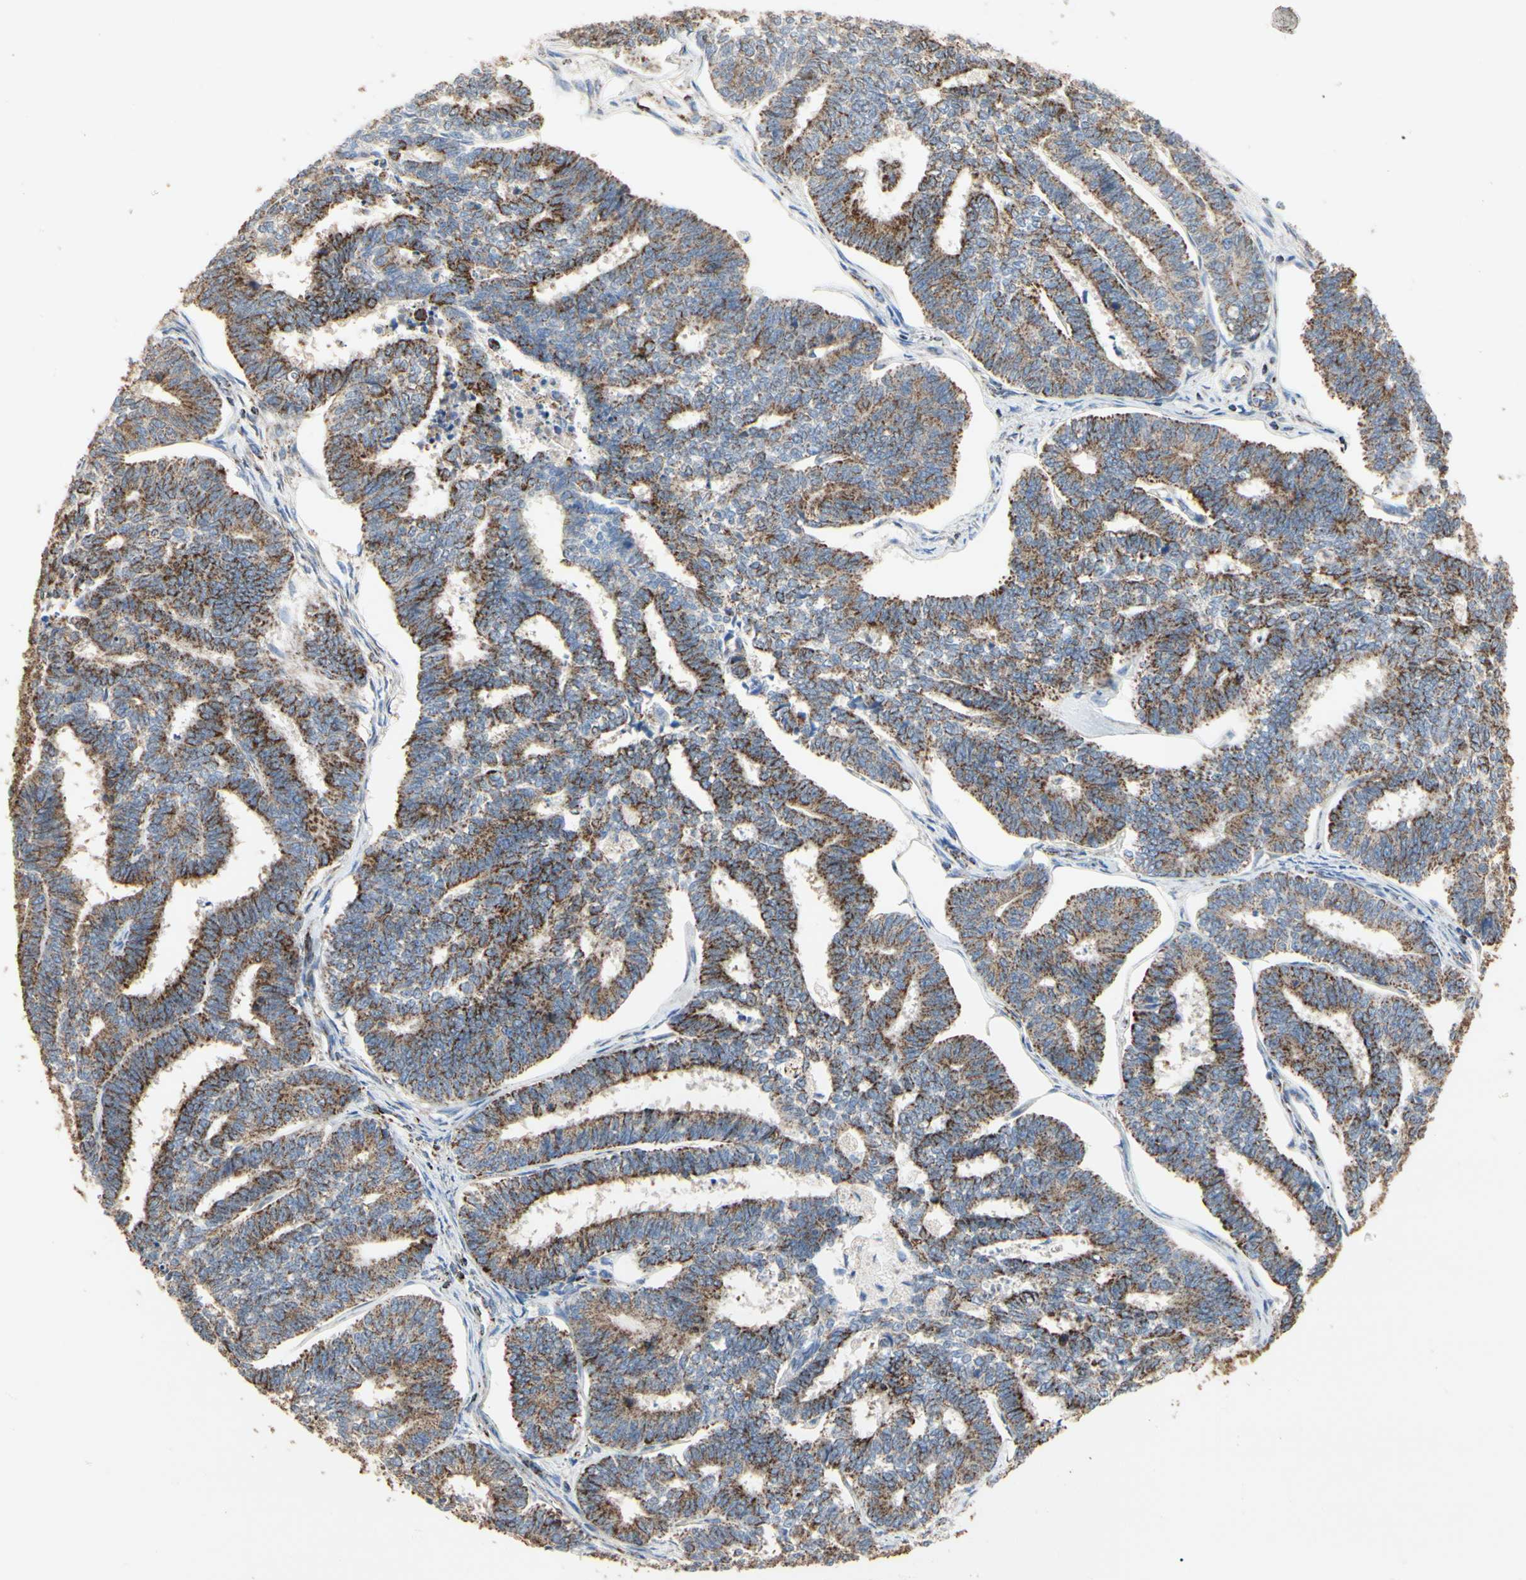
{"staining": {"intensity": "weak", "quantity": "25%-75%", "location": "cytoplasmic/membranous"}, "tissue": "endometrial cancer", "cell_type": "Tumor cells", "image_type": "cancer", "snomed": [{"axis": "morphology", "description": "Adenocarcinoma, NOS"}, {"axis": "topography", "description": "Endometrium"}], "caption": "Endometrial adenocarcinoma stained with DAB (3,3'-diaminobenzidine) immunohistochemistry demonstrates low levels of weak cytoplasmic/membranous positivity in about 25%-75% of tumor cells.", "gene": "TUBA1A", "patient": {"sex": "female", "age": 75}}